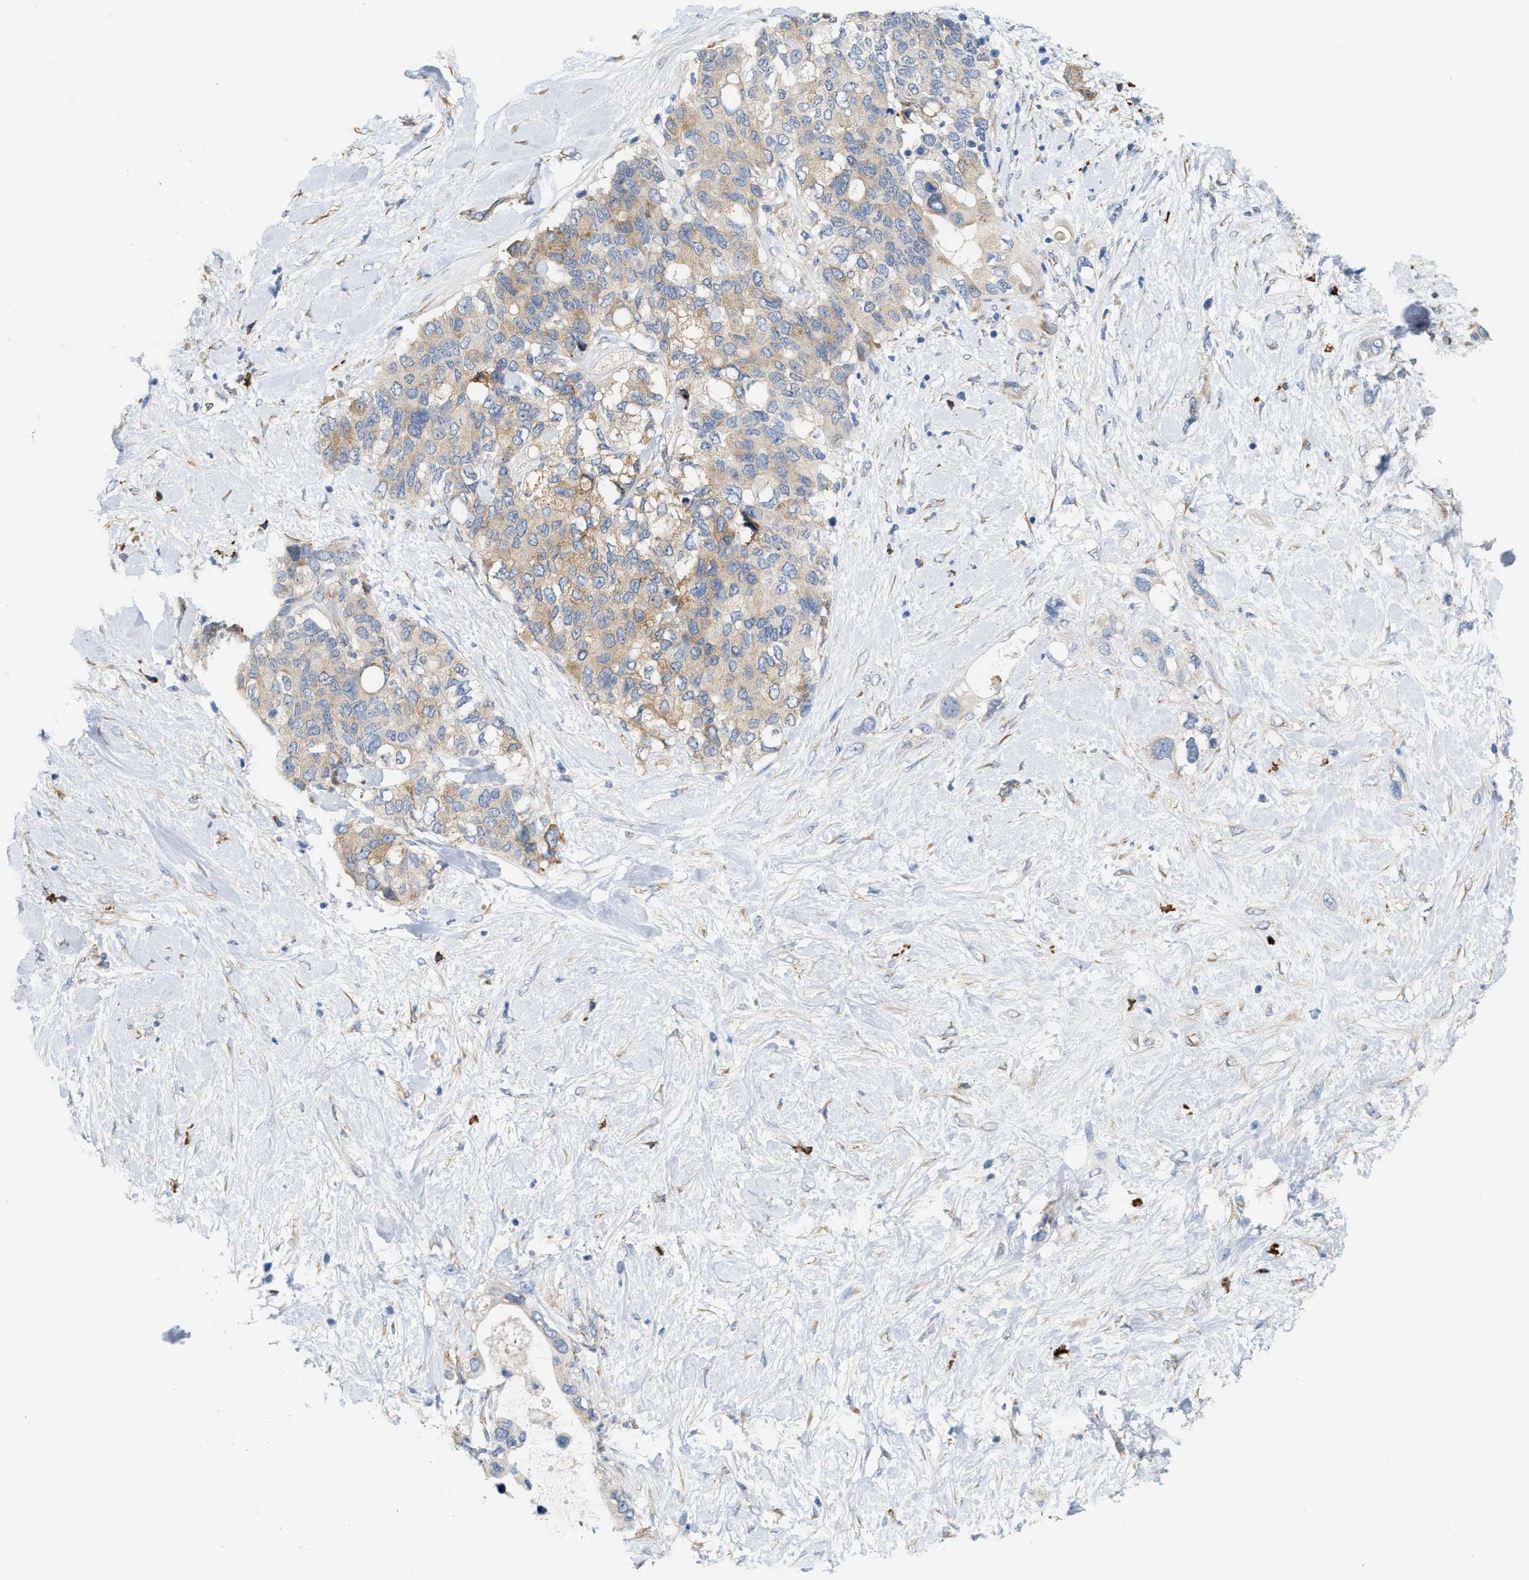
{"staining": {"intensity": "weak", "quantity": ">75%", "location": "cytoplasmic/membranous"}, "tissue": "pancreatic cancer", "cell_type": "Tumor cells", "image_type": "cancer", "snomed": [{"axis": "morphology", "description": "Adenocarcinoma, NOS"}, {"axis": "topography", "description": "Pancreas"}], "caption": "IHC staining of pancreatic cancer, which demonstrates low levels of weak cytoplasmic/membranous positivity in approximately >75% of tumor cells indicating weak cytoplasmic/membranous protein positivity. The staining was performed using DAB (3,3'-diaminobenzidine) (brown) for protein detection and nuclei were counterstained in hematoxylin (blue).", "gene": "RYR2", "patient": {"sex": "female", "age": 56}}